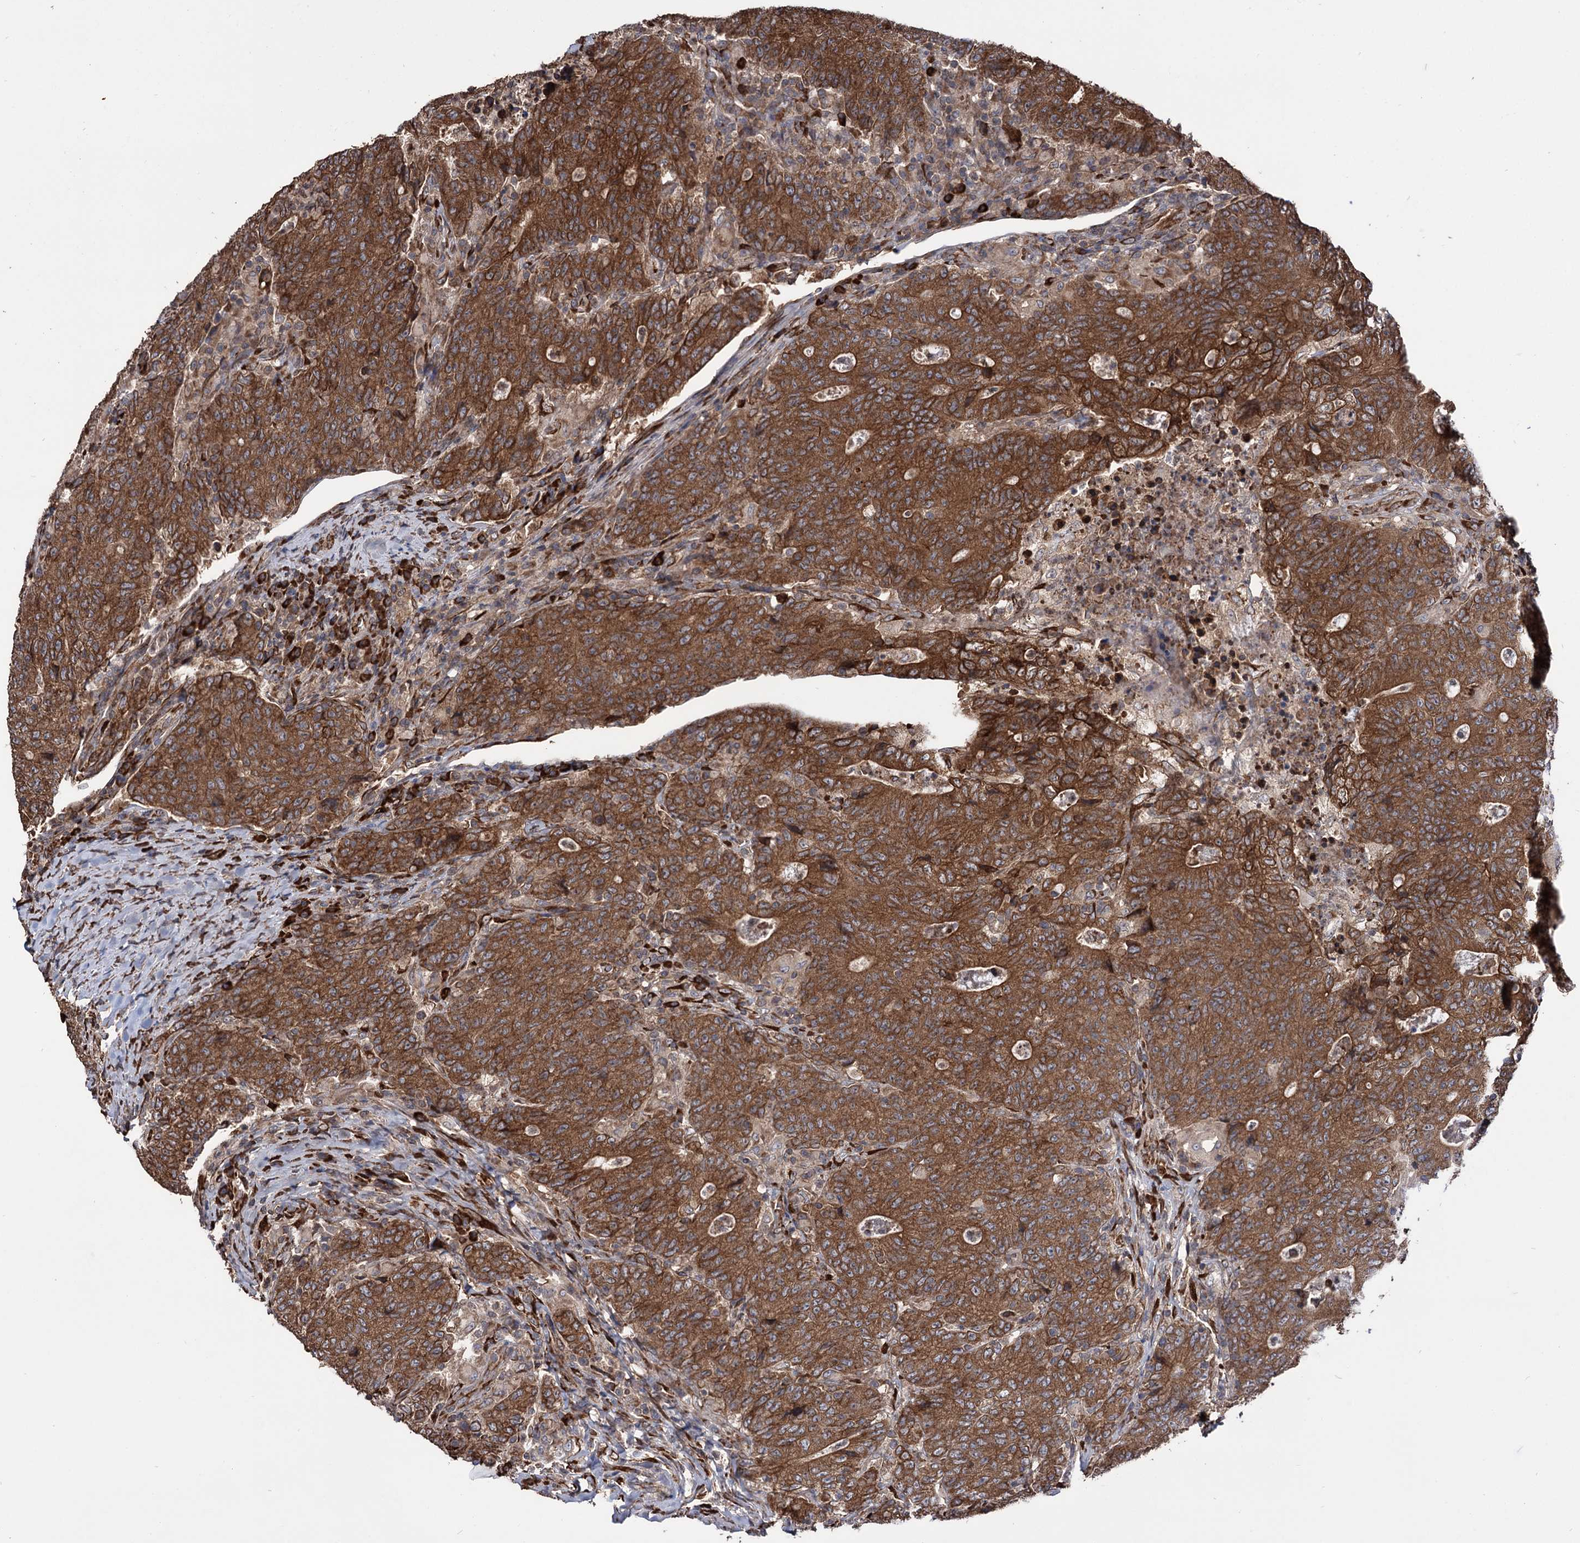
{"staining": {"intensity": "moderate", "quantity": ">75%", "location": "cytoplasmic/membranous"}, "tissue": "colorectal cancer", "cell_type": "Tumor cells", "image_type": "cancer", "snomed": [{"axis": "morphology", "description": "Adenocarcinoma, NOS"}, {"axis": "topography", "description": "Colon"}], "caption": "Immunohistochemistry (IHC) staining of colorectal cancer (adenocarcinoma), which demonstrates medium levels of moderate cytoplasmic/membranous staining in approximately >75% of tumor cells indicating moderate cytoplasmic/membranous protein positivity. The staining was performed using DAB (brown) for protein detection and nuclei were counterstained in hematoxylin (blue).", "gene": "CDAN1", "patient": {"sex": "female", "age": 75}}